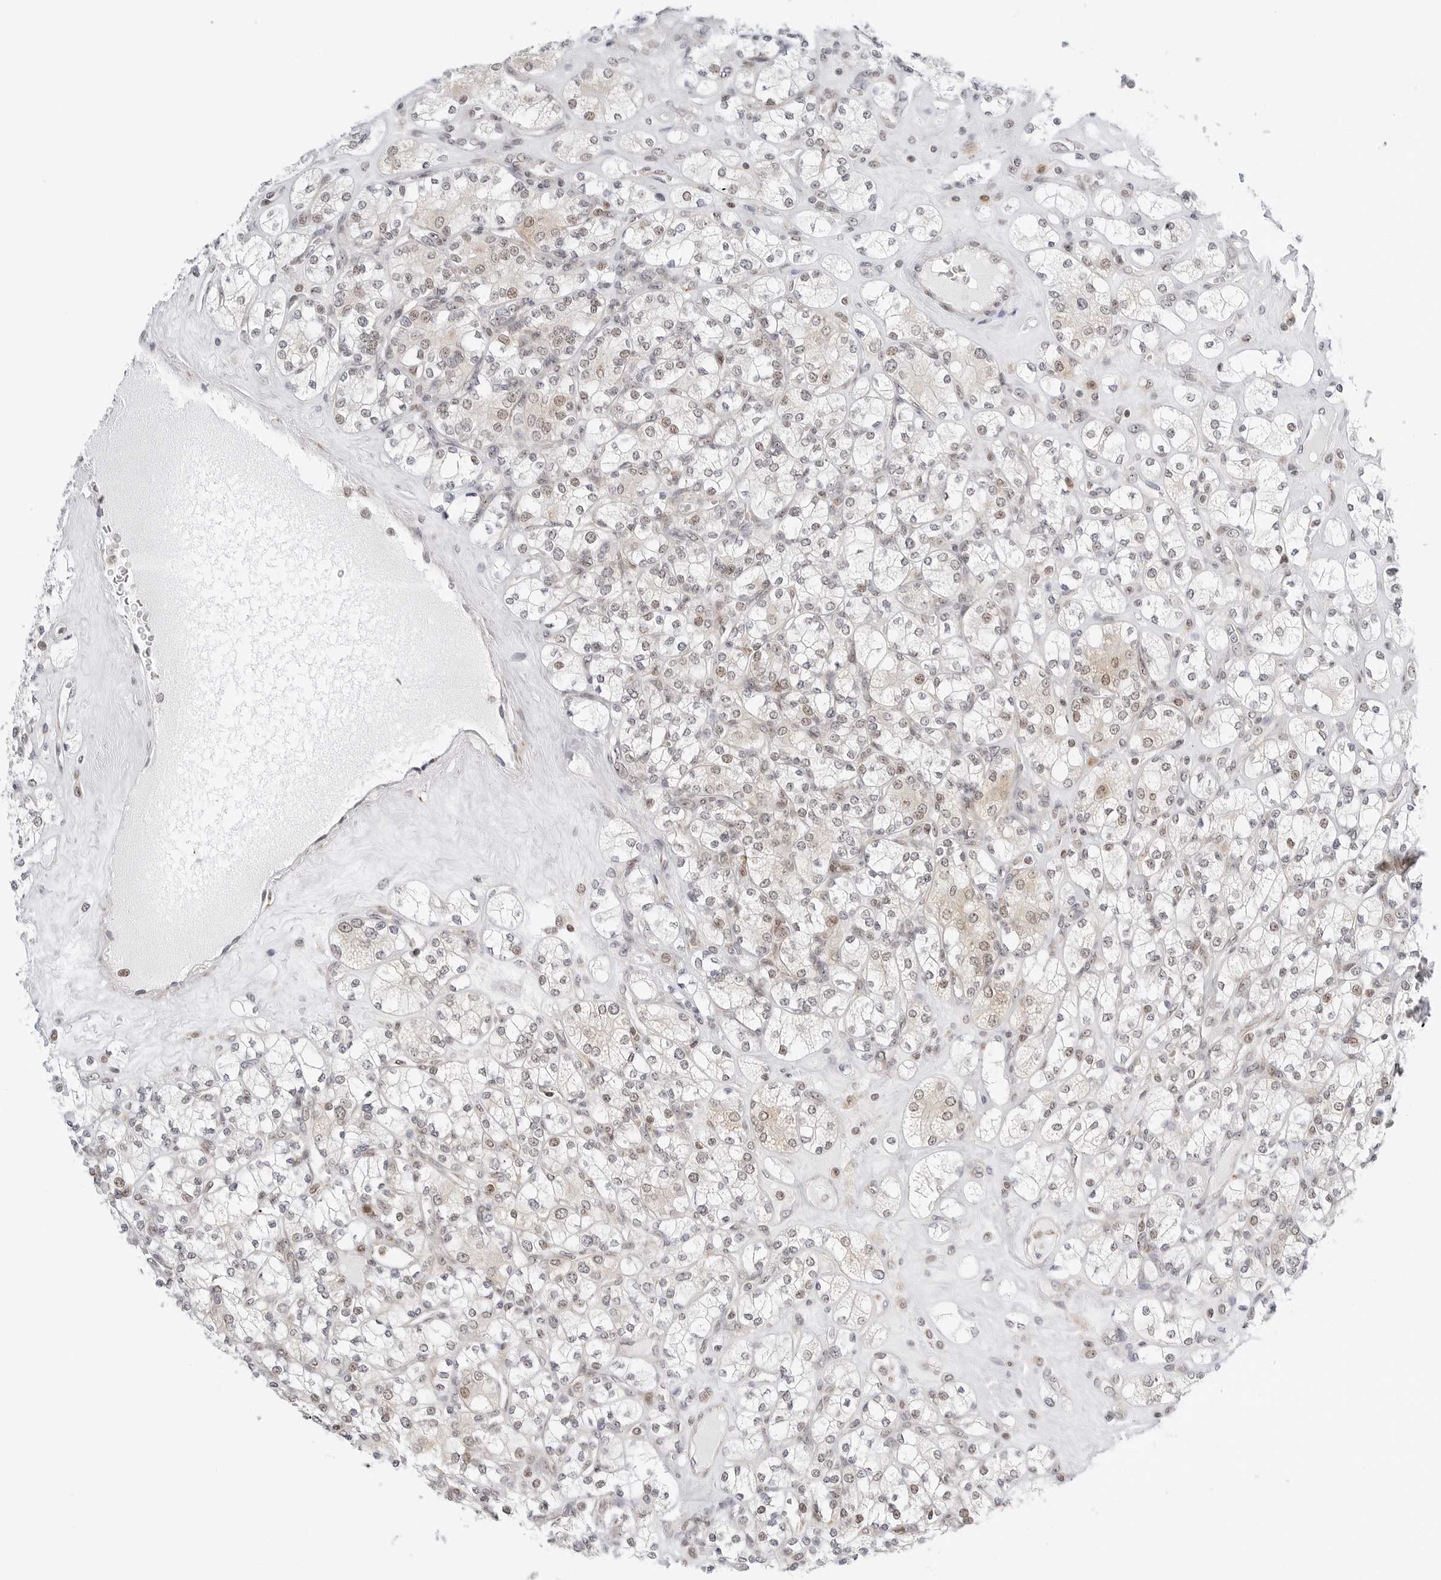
{"staining": {"intensity": "weak", "quantity": "25%-75%", "location": "cytoplasmic/membranous,nuclear"}, "tissue": "renal cancer", "cell_type": "Tumor cells", "image_type": "cancer", "snomed": [{"axis": "morphology", "description": "Adenocarcinoma, NOS"}, {"axis": "topography", "description": "Kidney"}], "caption": "Protein positivity by IHC displays weak cytoplasmic/membranous and nuclear positivity in about 25%-75% of tumor cells in adenocarcinoma (renal).", "gene": "RIMKLA", "patient": {"sex": "male", "age": 77}}